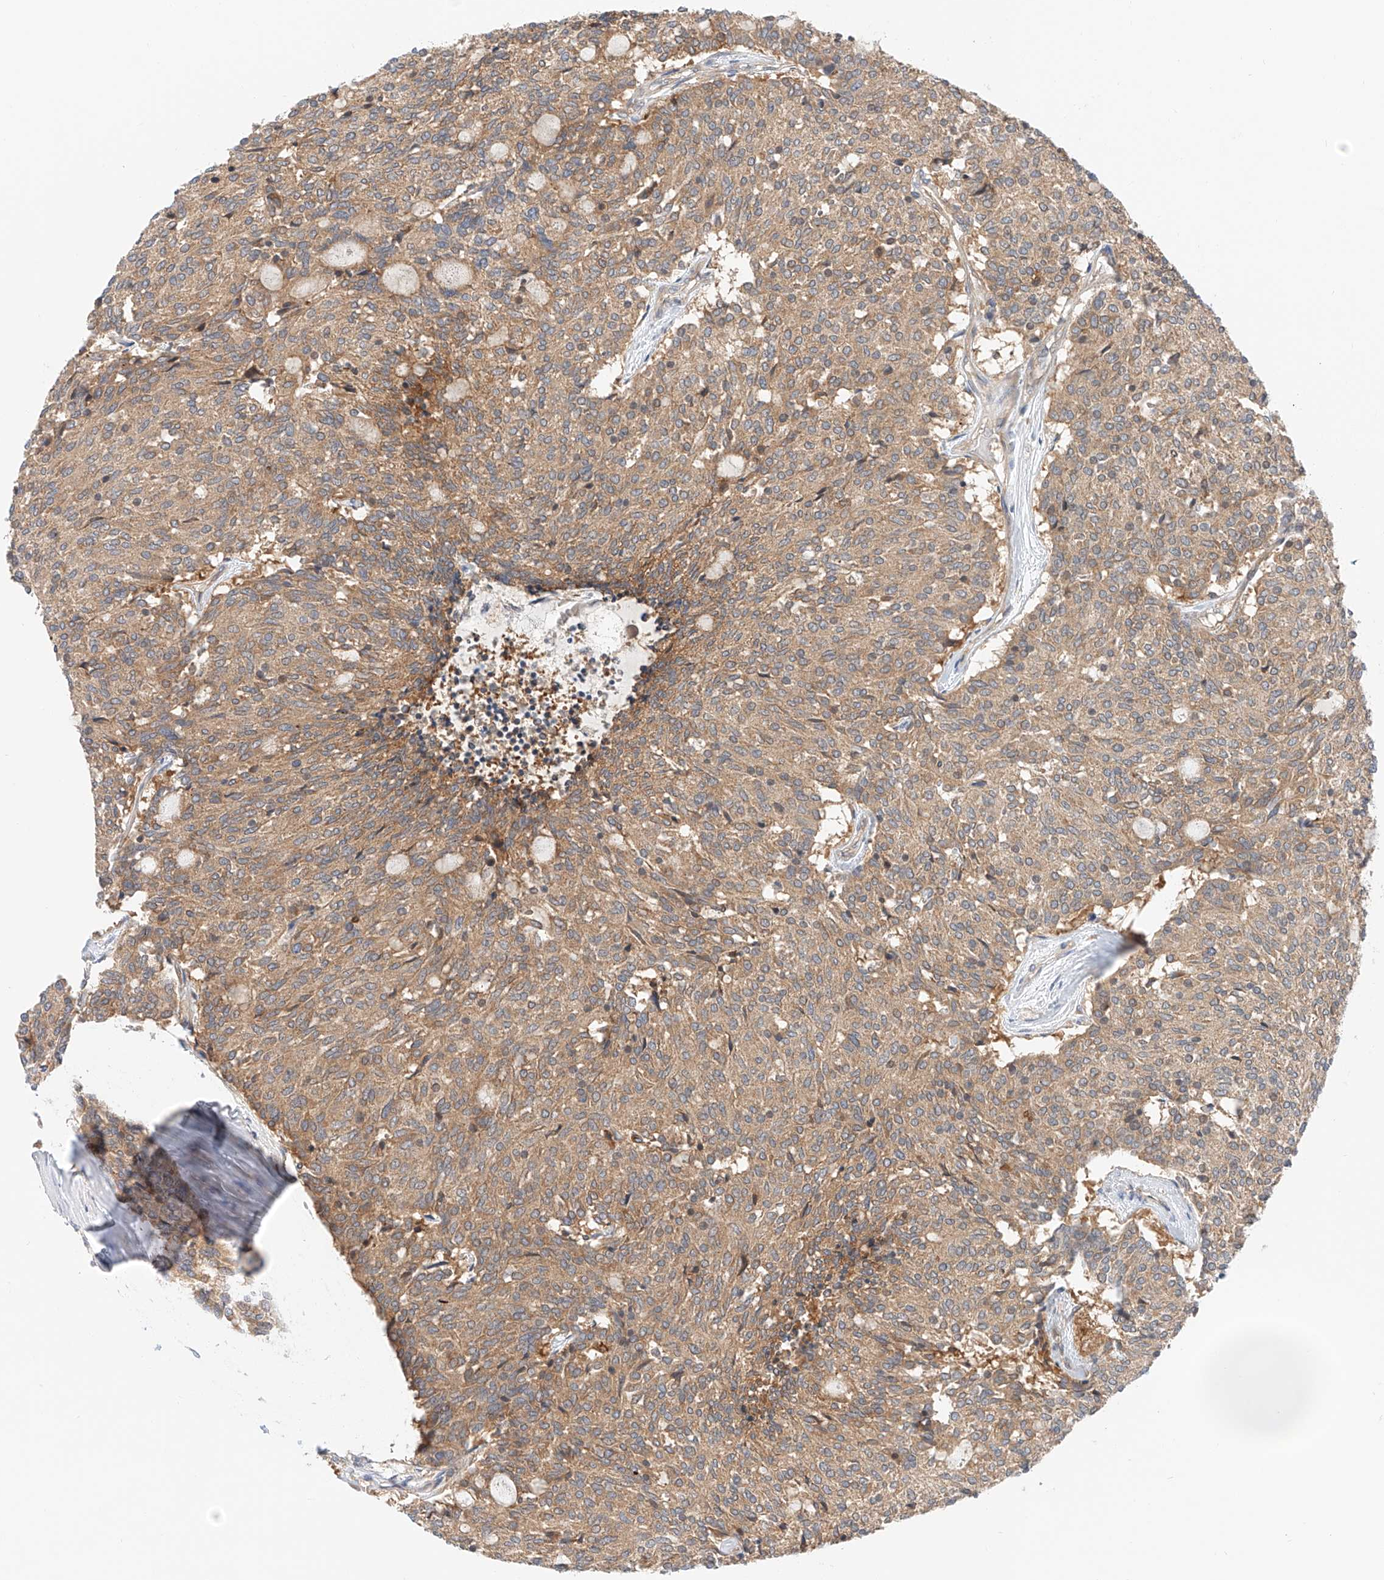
{"staining": {"intensity": "weak", "quantity": ">75%", "location": "cytoplasmic/membranous"}, "tissue": "carcinoid", "cell_type": "Tumor cells", "image_type": "cancer", "snomed": [{"axis": "morphology", "description": "Carcinoid, malignant, NOS"}, {"axis": "topography", "description": "Pancreas"}], "caption": "Brown immunohistochemical staining in carcinoid (malignant) displays weak cytoplasmic/membranous expression in about >75% of tumor cells.", "gene": "MFN2", "patient": {"sex": "female", "age": 54}}